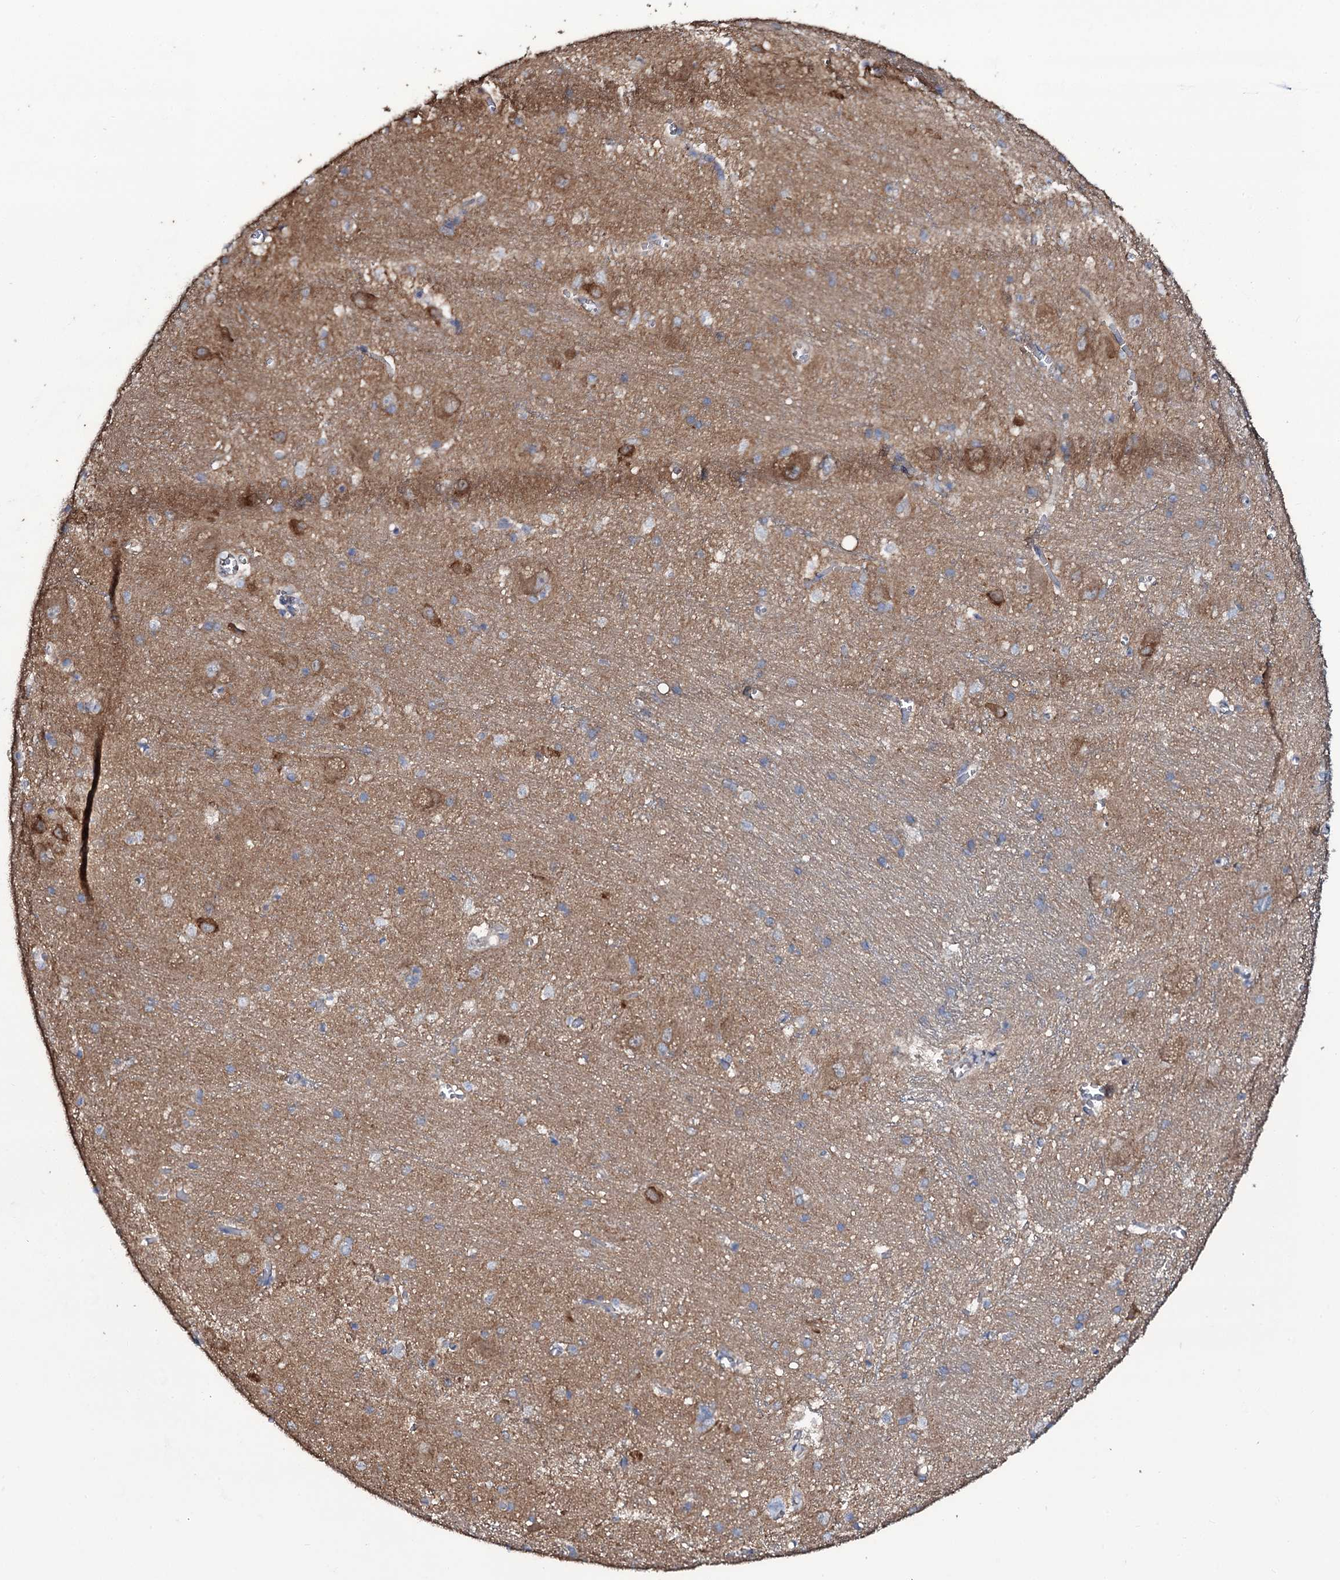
{"staining": {"intensity": "weak", "quantity": "25%-75%", "location": "cytoplasmic/membranous"}, "tissue": "caudate", "cell_type": "Glial cells", "image_type": "normal", "snomed": [{"axis": "morphology", "description": "Normal tissue, NOS"}, {"axis": "topography", "description": "Lateral ventricle wall"}], "caption": "Caudate stained for a protein demonstrates weak cytoplasmic/membranous positivity in glial cells. (DAB IHC, brown staining for protein, blue staining for nuclei).", "gene": "WIPF3", "patient": {"sex": "male", "age": 37}}